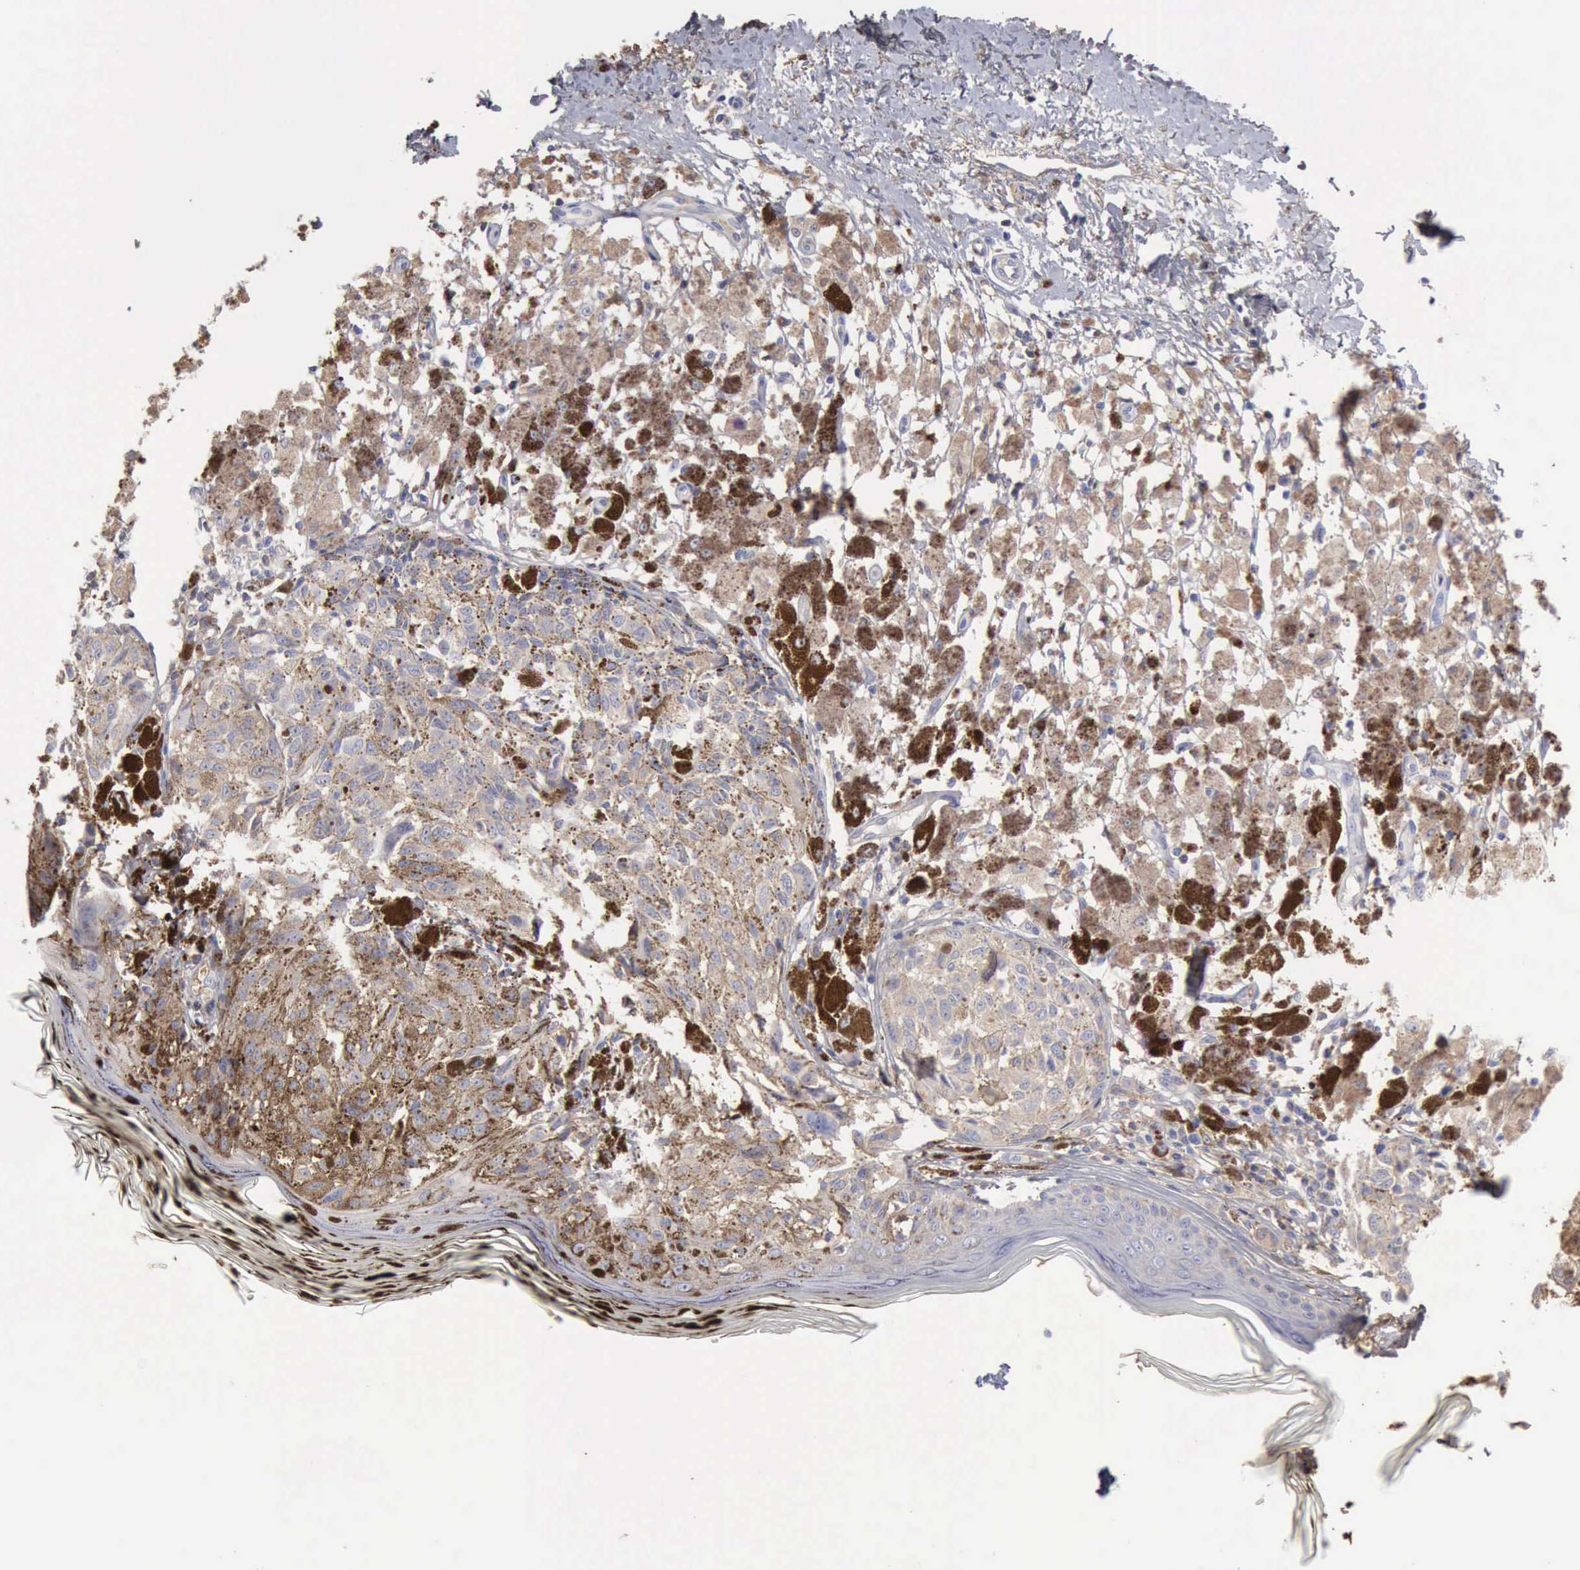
{"staining": {"intensity": "negative", "quantity": "none", "location": "none"}, "tissue": "melanoma", "cell_type": "Tumor cells", "image_type": "cancer", "snomed": [{"axis": "morphology", "description": "Malignant melanoma, NOS"}, {"axis": "topography", "description": "Skin"}], "caption": "An immunohistochemistry (IHC) micrograph of melanoma is shown. There is no staining in tumor cells of melanoma.", "gene": "SERPINA1", "patient": {"sex": "male", "age": 88}}